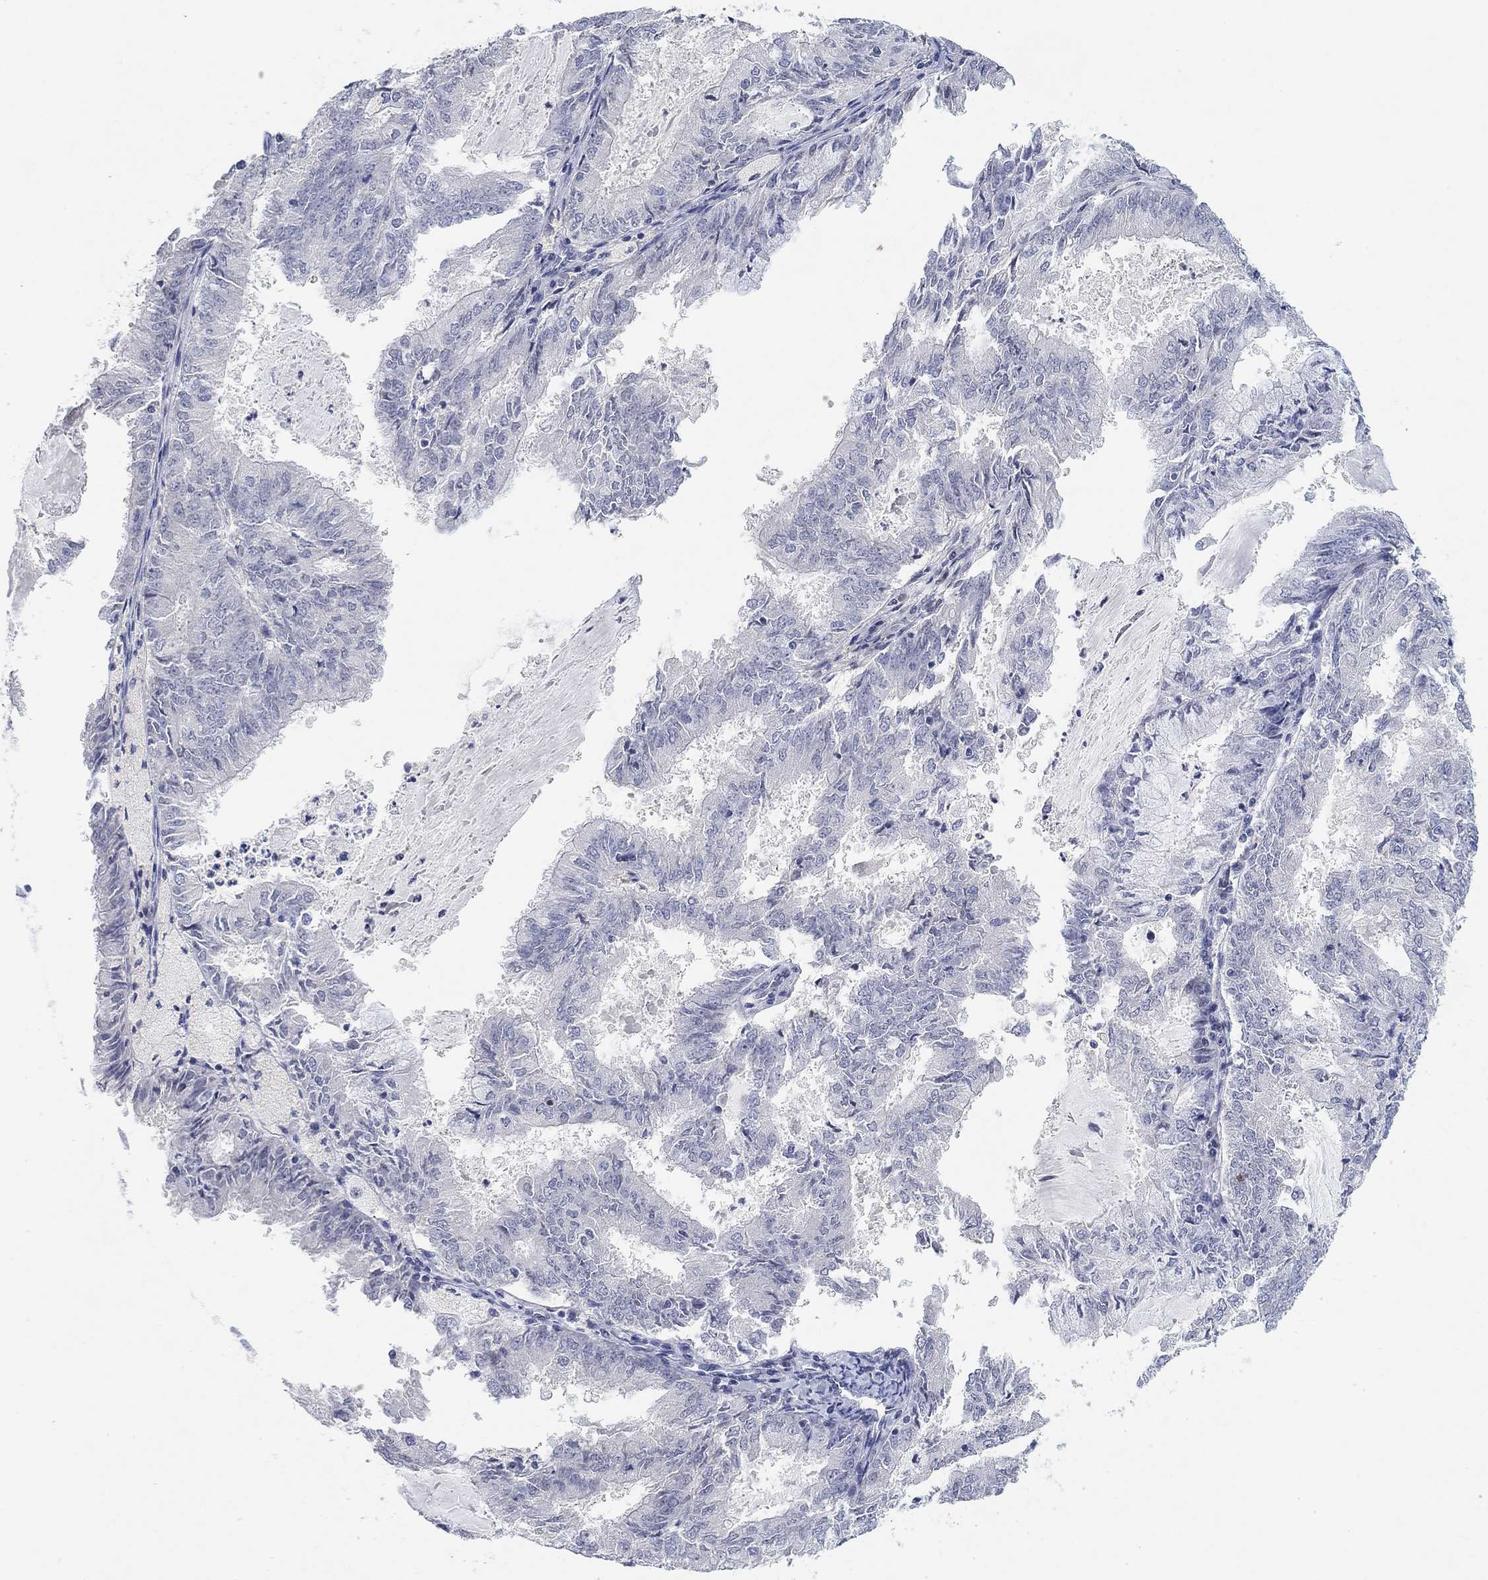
{"staining": {"intensity": "negative", "quantity": "none", "location": "none"}, "tissue": "endometrial cancer", "cell_type": "Tumor cells", "image_type": "cancer", "snomed": [{"axis": "morphology", "description": "Adenocarcinoma, NOS"}, {"axis": "topography", "description": "Endometrium"}], "caption": "High power microscopy photomicrograph of an IHC image of endometrial cancer, revealing no significant positivity in tumor cells.", "gene": "VAT1L", "patient": {"sex": "female", "age": 57}}